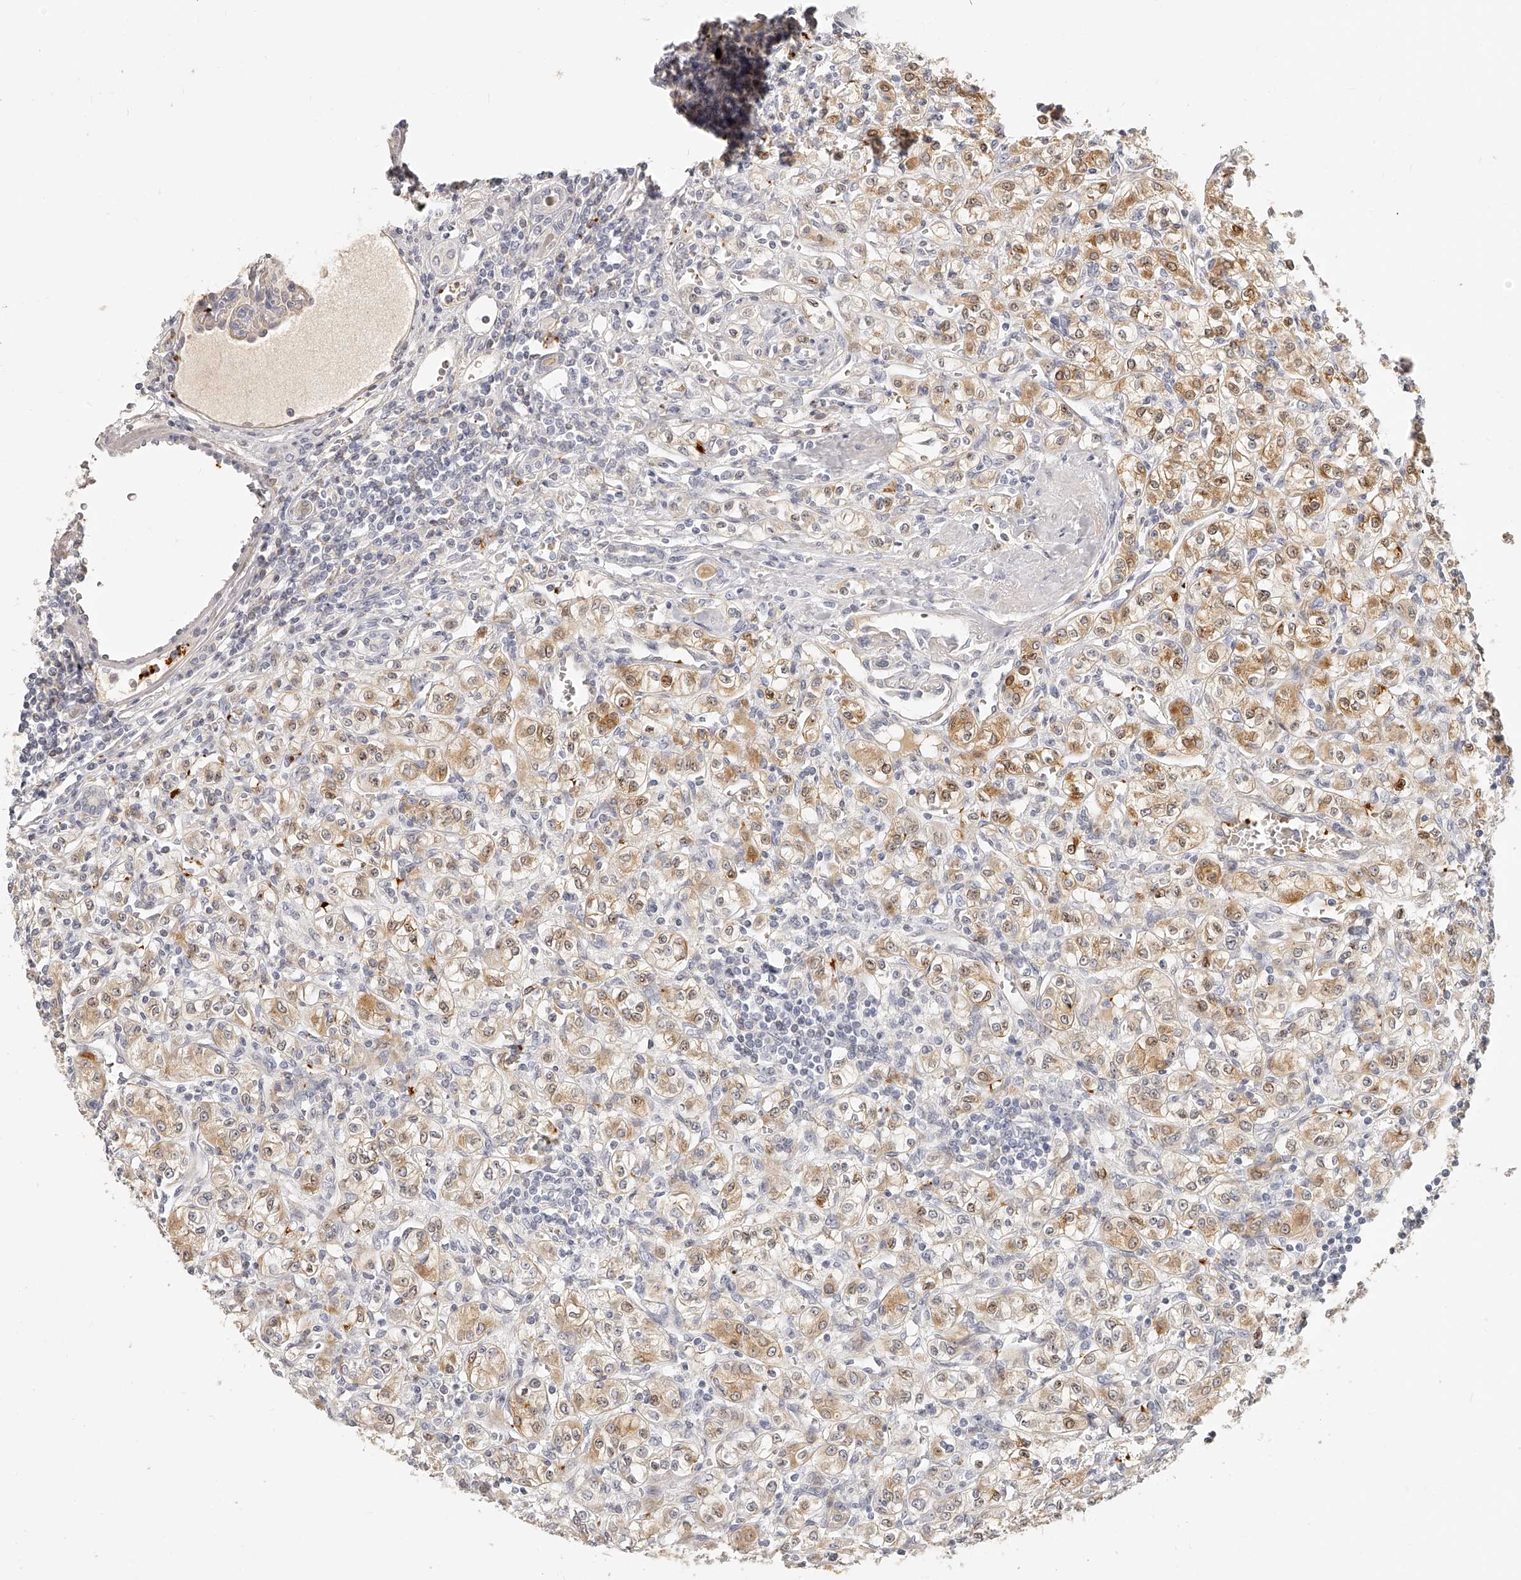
{"staining": {"intensity": "moderate", "quantity": ">75%", "location": "cytoplasmic/membranous"}, "tissue": "renal cancer", "cell_type": "Tumor cells", "image_type": "cancer", "snomed": [{"axis": "morphology", "description": "Adenocarcinoma, NOS"}, {"axis": "topography", "description": "Kidney"}], "caption": "This is an image of IHC staining of renal cancer, which shows moderate staining in the cytoplasmic/membranous of tumor cells.", "gene": "ITGB3", "patient": {"sex": "male", "age": 77}}